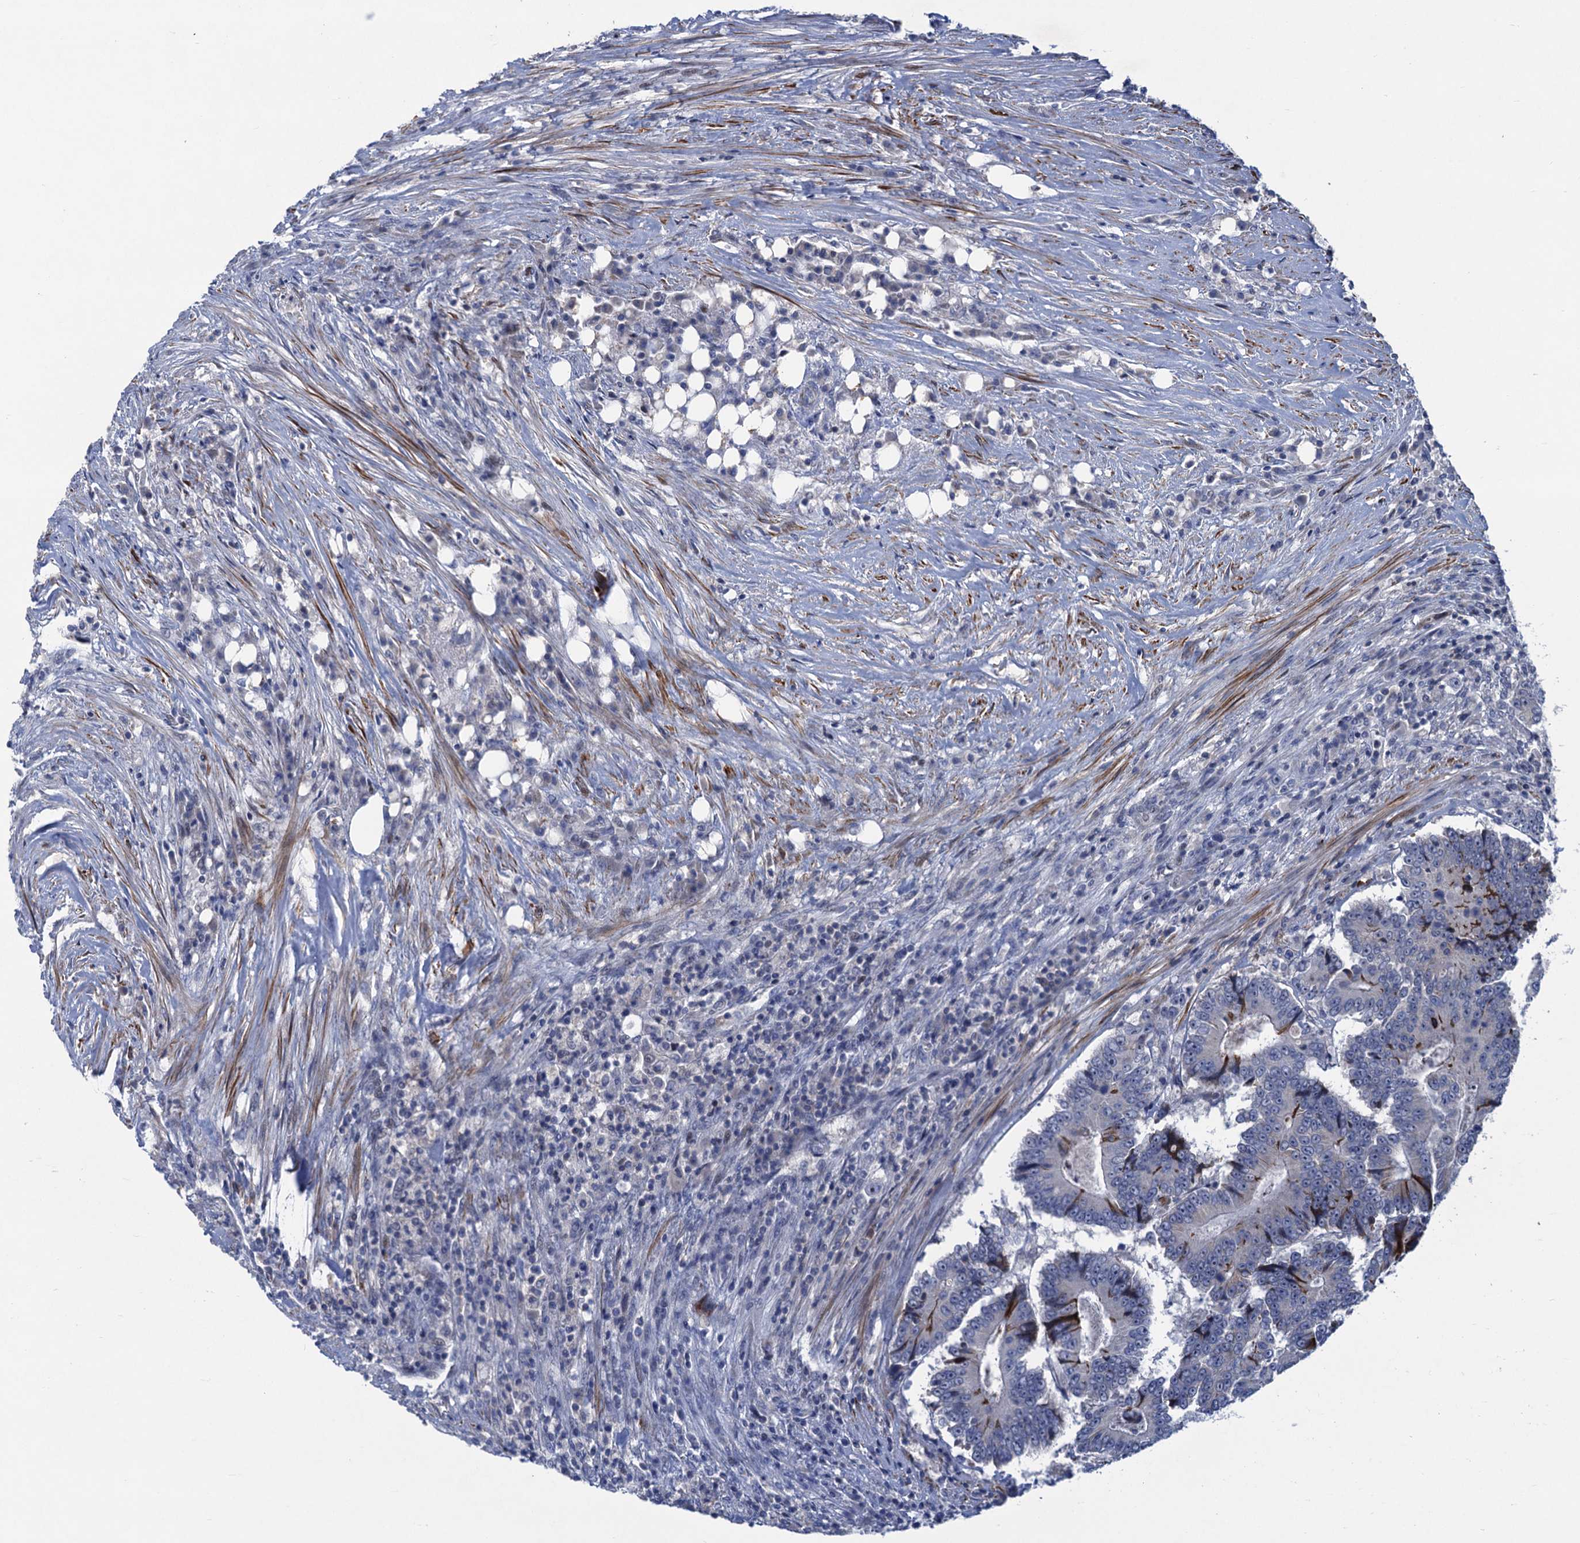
{"staining": {"intensity": "negative", "quantity": "none", "location": "none"}, "tissue": "colorectal cancer", "cell_type": "Tumor cells", "image_type": "cancer", "snomed": [{"axis": "morphology", "description": "Adenocarcinoma, NOS"}, {"axis": "topography", "description": "Colon"}], "caption": "Human colorectal cancer stained for a protein using immunohistochemistry (IHC) reveals no expression in tumor cells.", "gene": "ESYT3", "patient": {"sex": "male", "age": 83}}